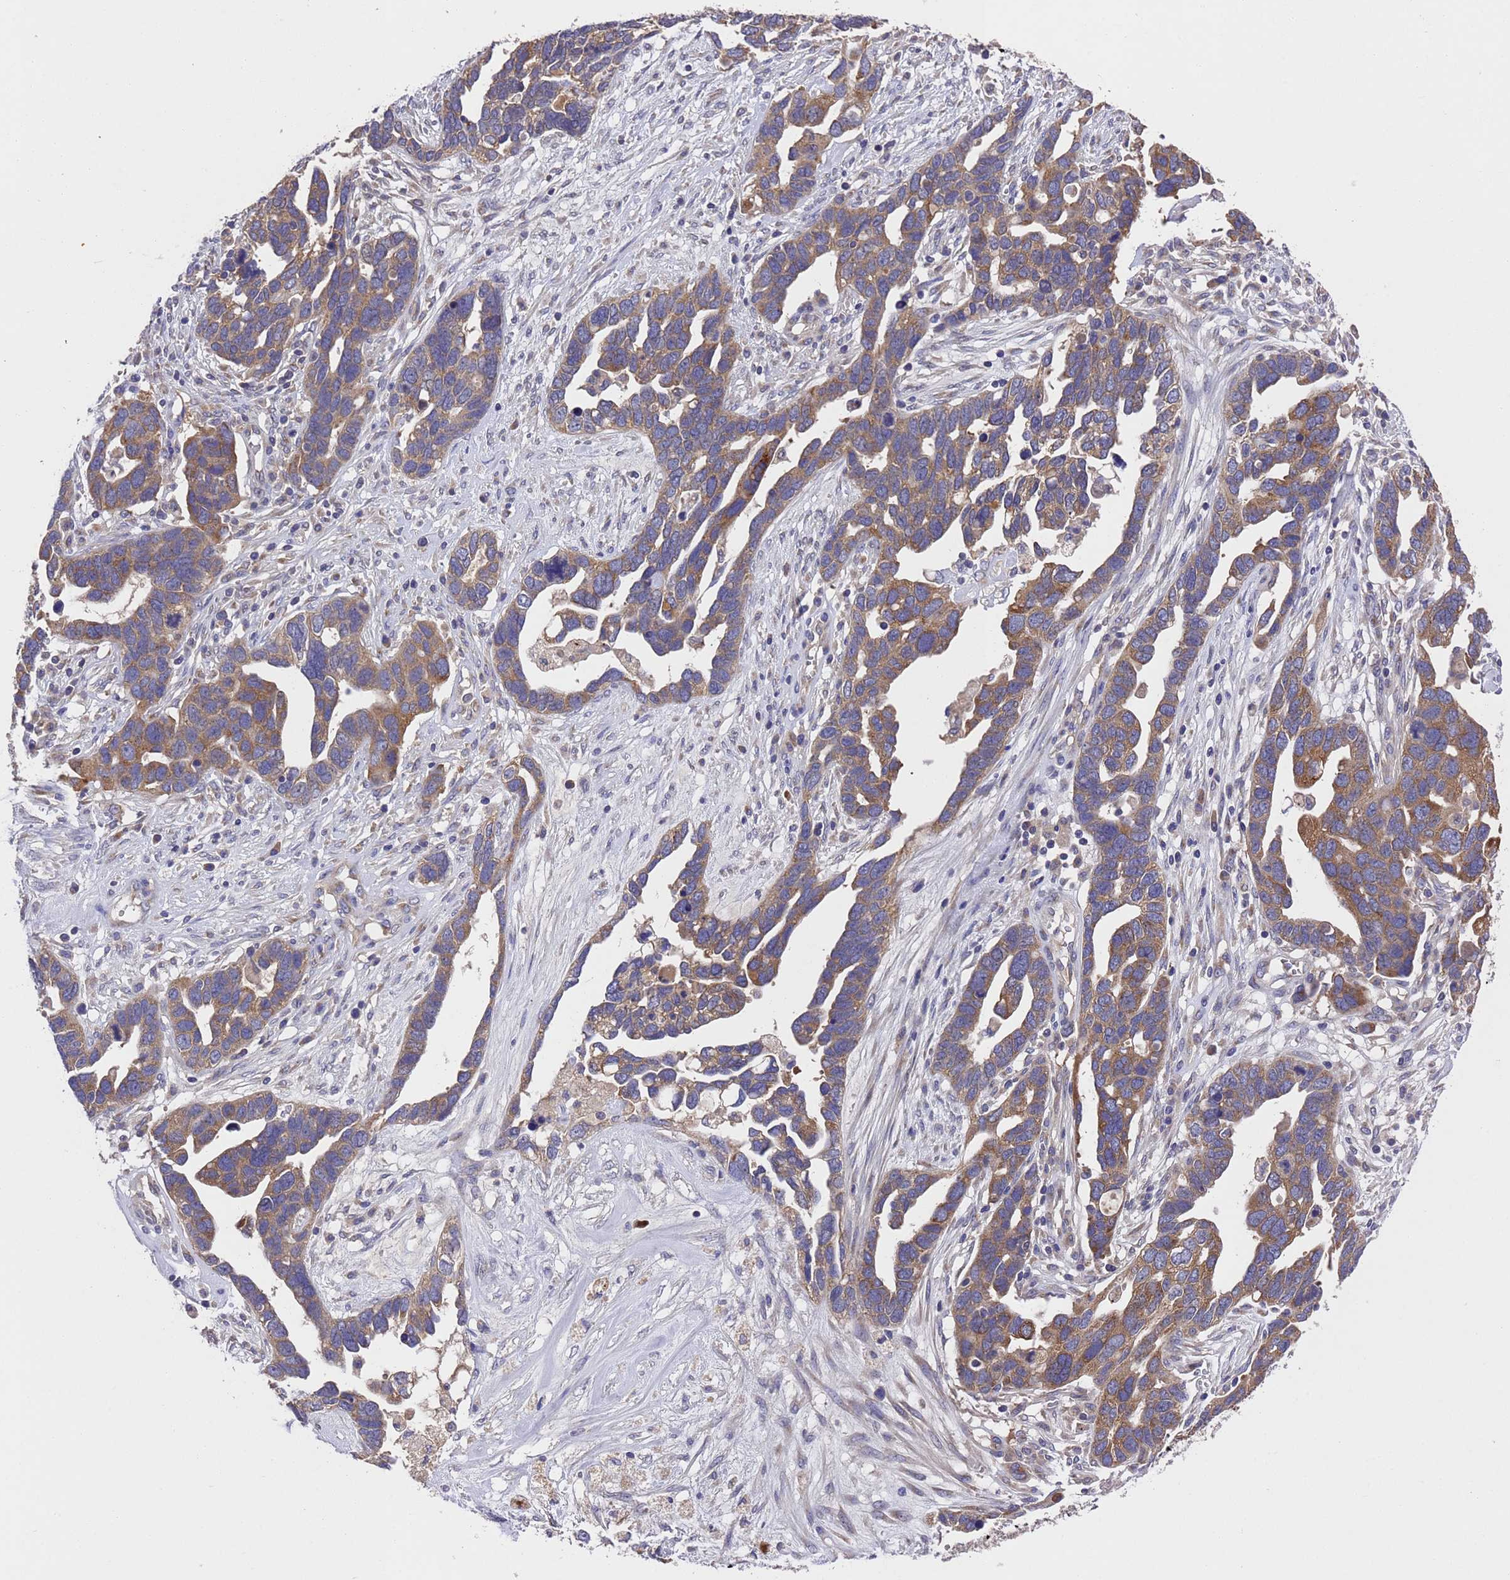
{"staining": {"intensity": "moderate", "quantity": ">75%", "location": "cytoplasmic/membranous"}, "tissue": "ovarian cancer", "cell_type": "Tumor cells", "image_type": "cancer", "snomed": [{"axis": "morphology", "description": "Cystadenocarcinoma, serous, NOS"}, {"axis": "topography", "description": "Ovary"}], "caption": "Ovarian cancer stained for a protein displays moderate cytoplasmic/membranous positivity in tumor cells.", "gene": "DCAF12L2", "patient": {"sex": "female", "age": 54}}